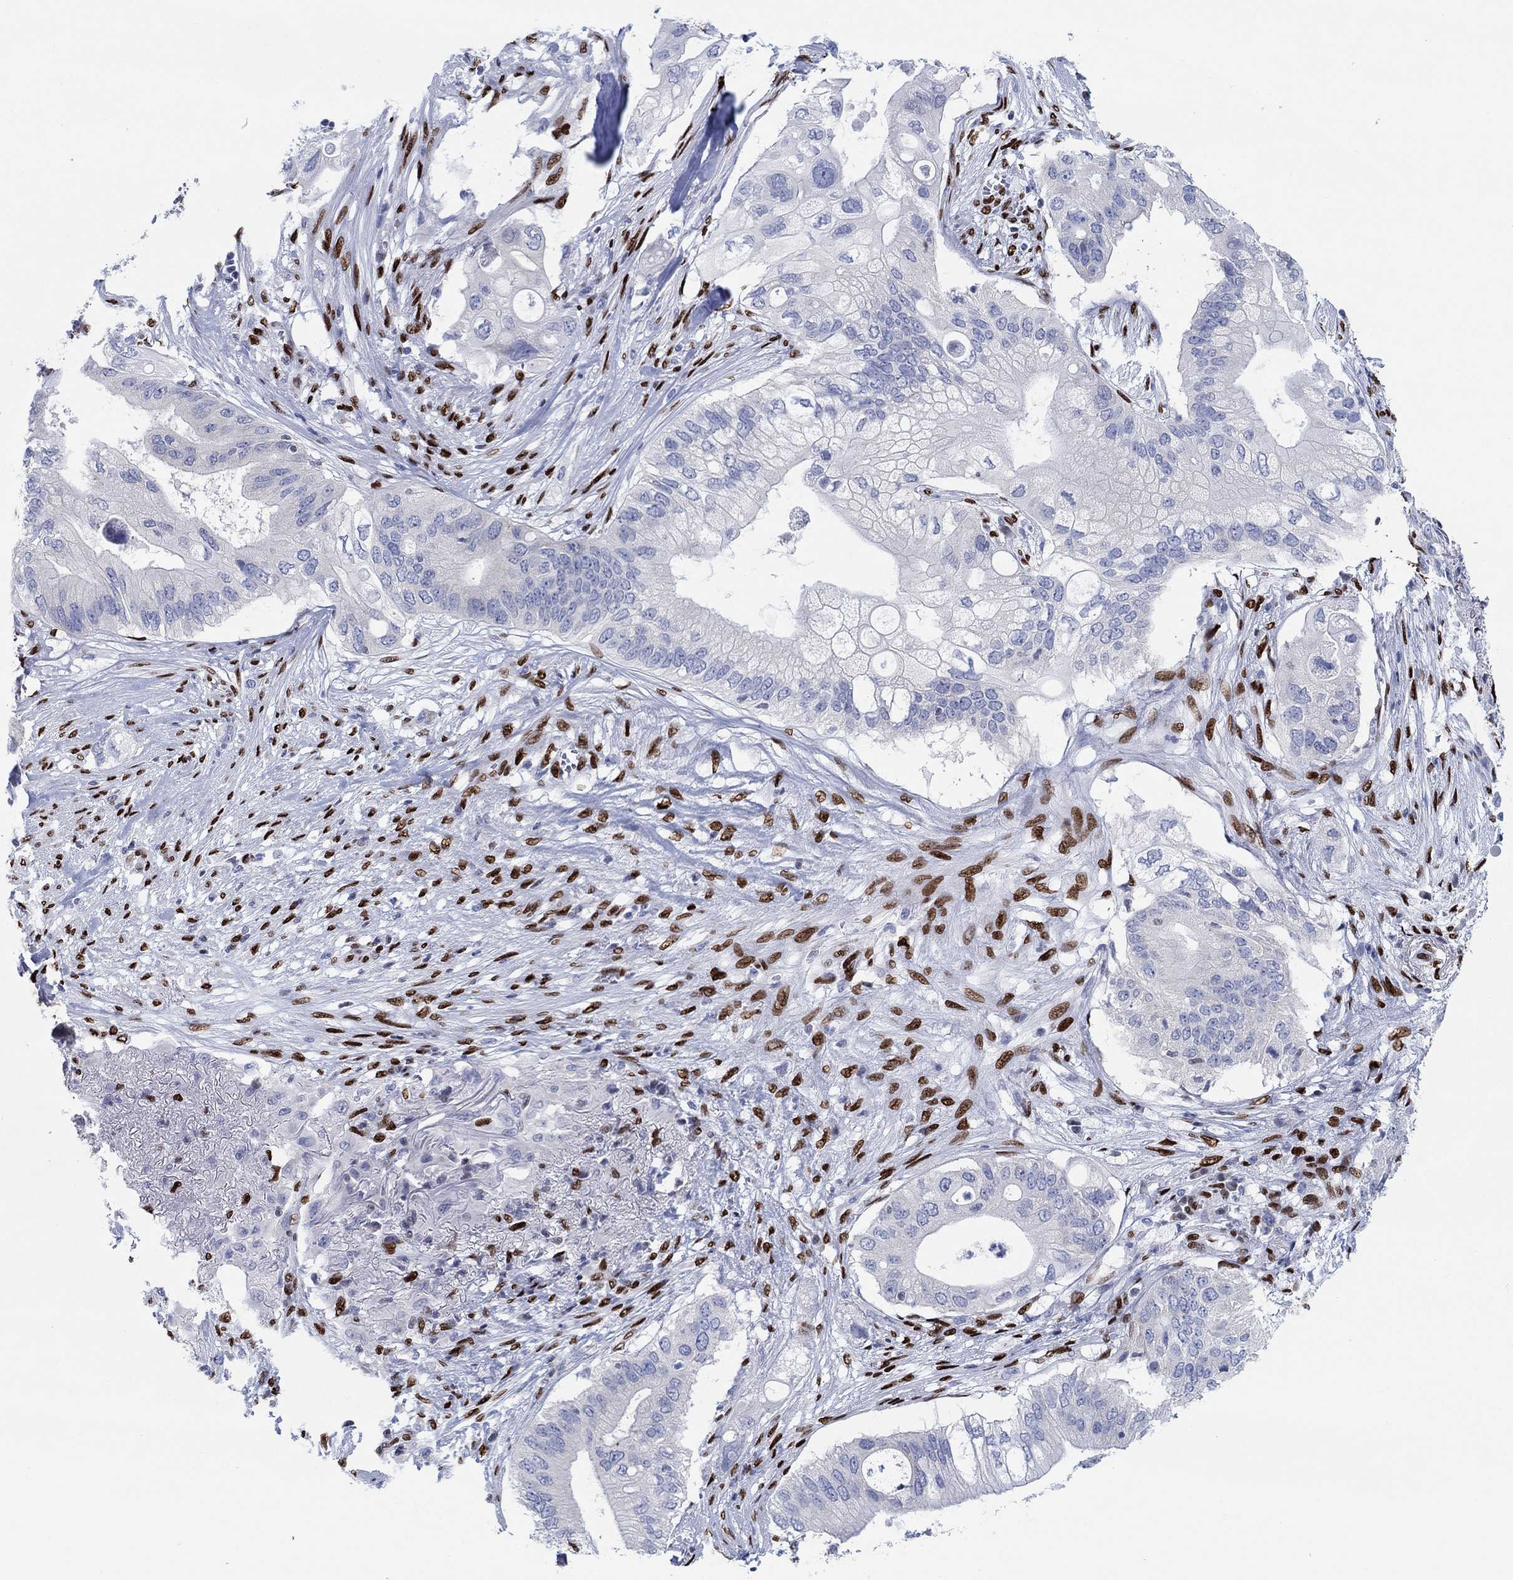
{"staining": {"intensity": "negative", "quantity": "none", "location": "none"}, "tissue": "pancreatic cancer", "cell_type": "Tumor cells", "image_type": "cancer", "snomed": [{"axis": "morphology", "description": "Adenocarcinoma, NOS"}, {"axis": "topography", "description": "Pancreas"}], "caption": "Pancreatic adenocarcinoma stained for a protein using immunohistochemistry (IHC) displays no staining tumor cells.", "gene": "ZEB1", "patient": {"sex": "female", "age": 72}}